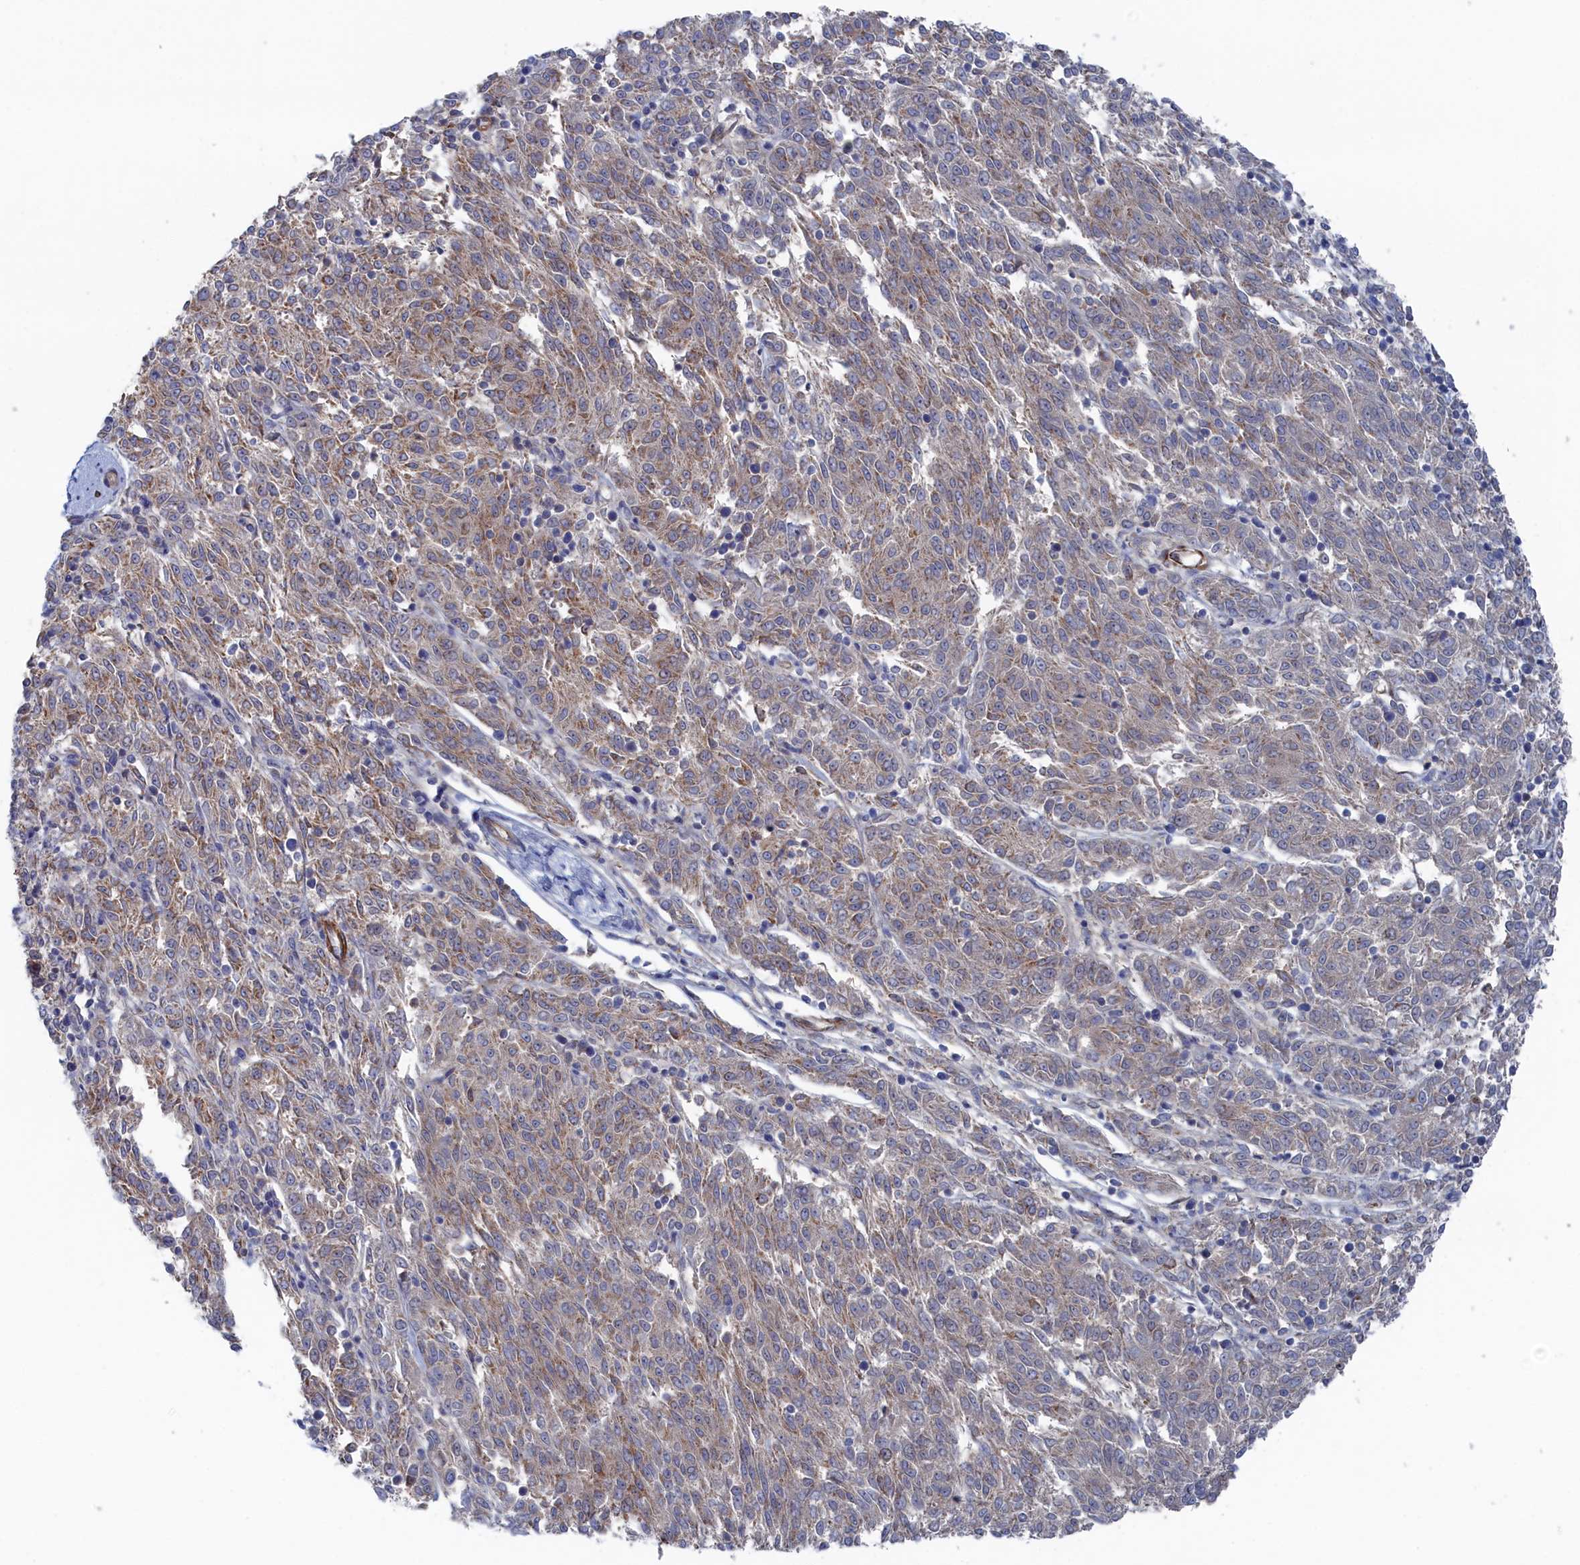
{"staining": {"intensity": "weak", "quantity": "25%-75%", "location": "cytoplasmic/membranous"}, "tissue": "melanoma", "cell_type": "Tumor cells", "image_type": "cancer", "snomed": [{"axis": "morphology", "description": "Malignant melanoma, NOS"}, {"axis": "topography", "description": "Skin"}], "caption": "Malignant melanoma was stained to show a protein in brown. There is low levels of weak cytoplasmic/membranous positivity in about 25%-75% of tumor cells. The protein of interest is shown in brown color, while the nuclei are stained blue.", "gene": "FILIP1L", "patient": {"sex": "female", "age": 72}}